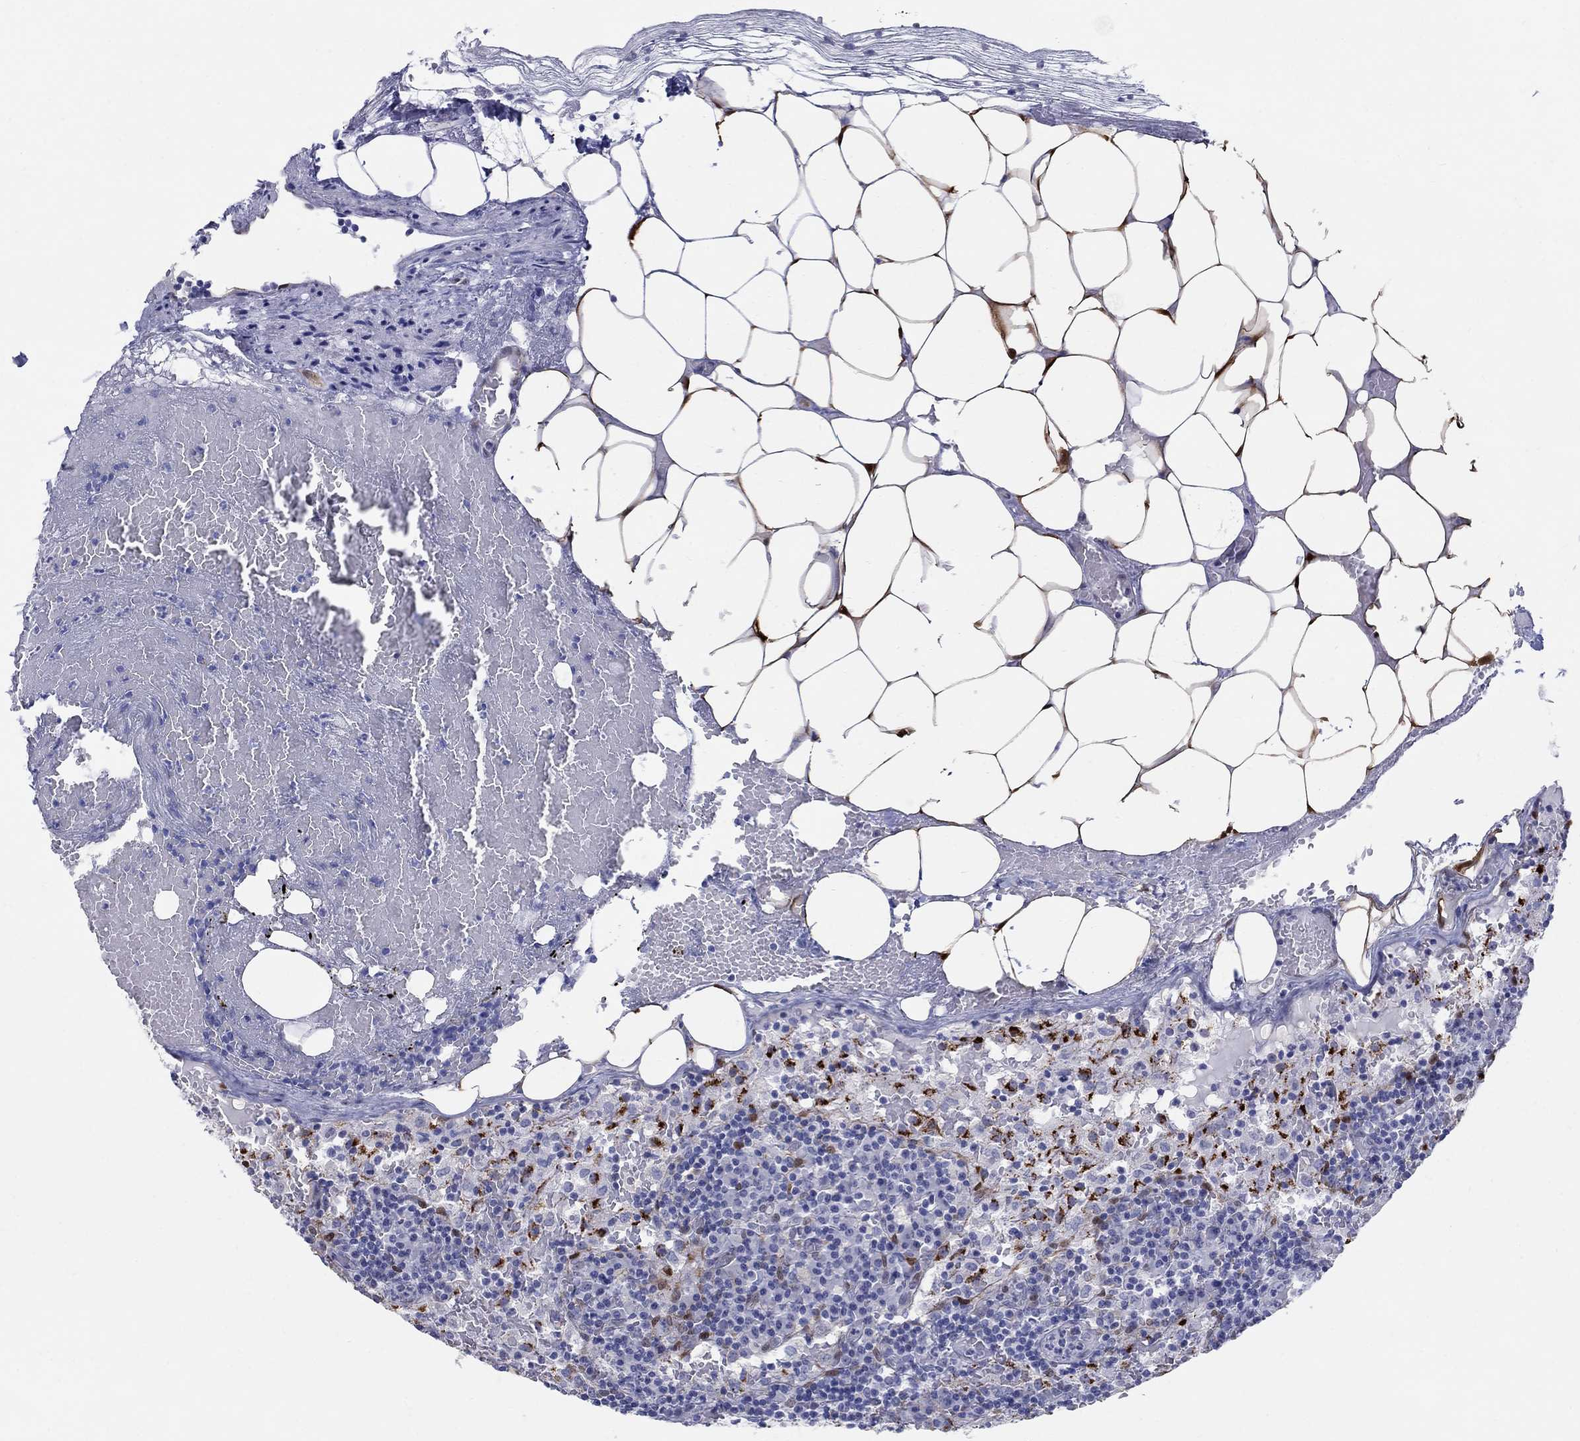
{"staining": {"intensity": "strong", "quantity": "<25%", "location": "cytoplasmic/membranous"}, "tissue": "lymph node", "cell_type": "Non-germinal center cells", "image_type": "normal", "snomed": [{"axis": "morphology", "description": "Normal tissue, NOS"}, {"axis": "topography", "description": "Lymph node"}], "caption": "Immunohistochemical staining of unremarkable lymph node reveals medium levels of strong cytoplasmic/membranous positivity in approximately <25% of non-germinal center cells. (IHC, brightfield microscopy, high magnification).", "gene": "AKR1C1", "patient": {"sex": "male", "age": 62}}